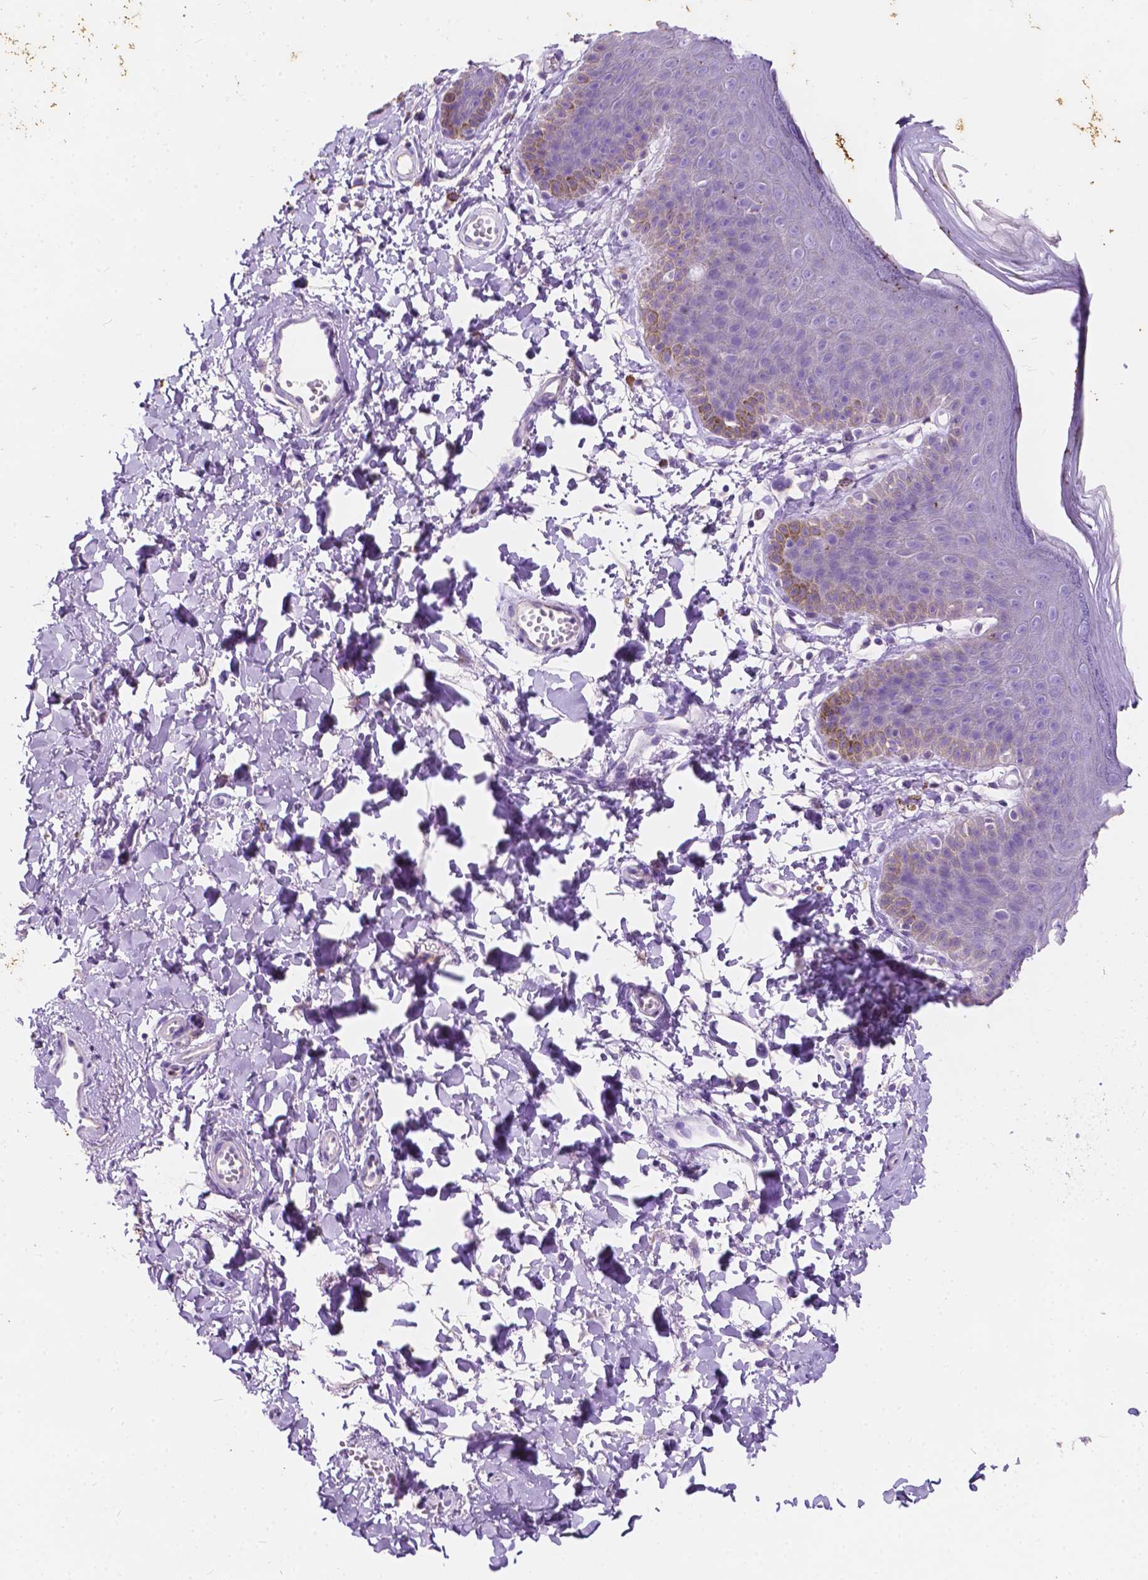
{"staining": {"intensity": "weak", "quantity": "<25%", "location": "cytoplasmic/membranous"}, "tissue": "skin", "cell_type": "Epidermal cells", "image_type": "normal", "snomed": [{"axis": "morphology", "description": "Normal tissue, NOS"}, {"axis": "topography", "description": "Anal"}], "caption": "The immunohistochemistry image has no significant expression in epidermal cells of skin. (Immunohistochemistry, brightfield microscopy, high magnification).", "gene": "GNAO1", "patient": {"sex": "male", "age": 53}}